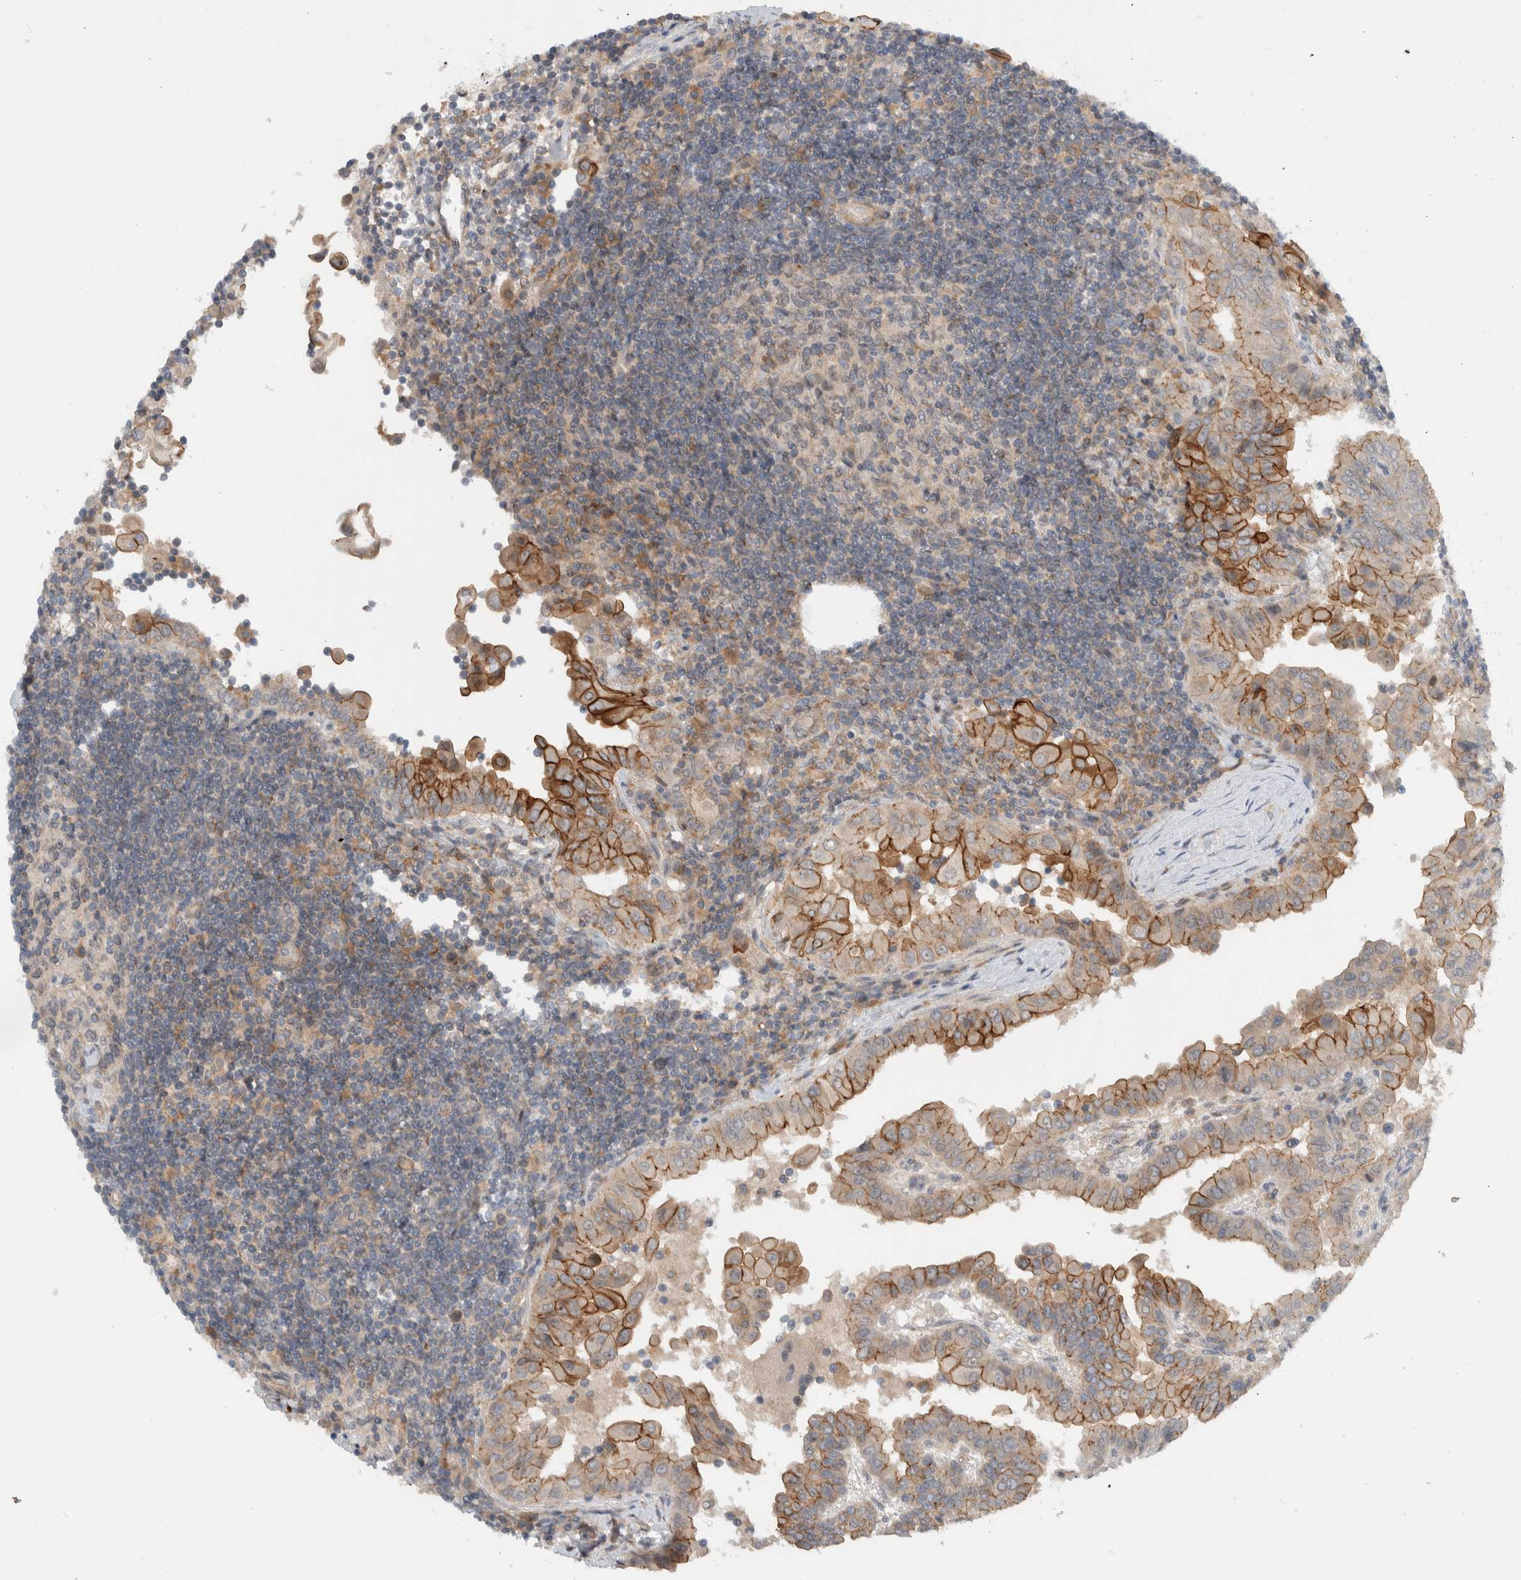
{"staining": {"intensity": "moderate", "quantity": ">75%", "location": "cytoplasmic/membranous"}, "tissue": "thyroid cancer", "cell_type": "Tumor cells", "image_type": "cancer", "snomed": [{"axis": "morphology", "description": "Papillary adenocarcinoma, NOS"}, {"axis": "topography", "description": "Thyroid gland"}], "caption": "Human papillary adenocarcinoma (thyroid) stained for a protein (brown) reveals moderate cytoplasmic/membranous positive staining in about >75% of tumor cells.", "gene": "MPRIP", "patient": {"sex": "male", "age": 33}}